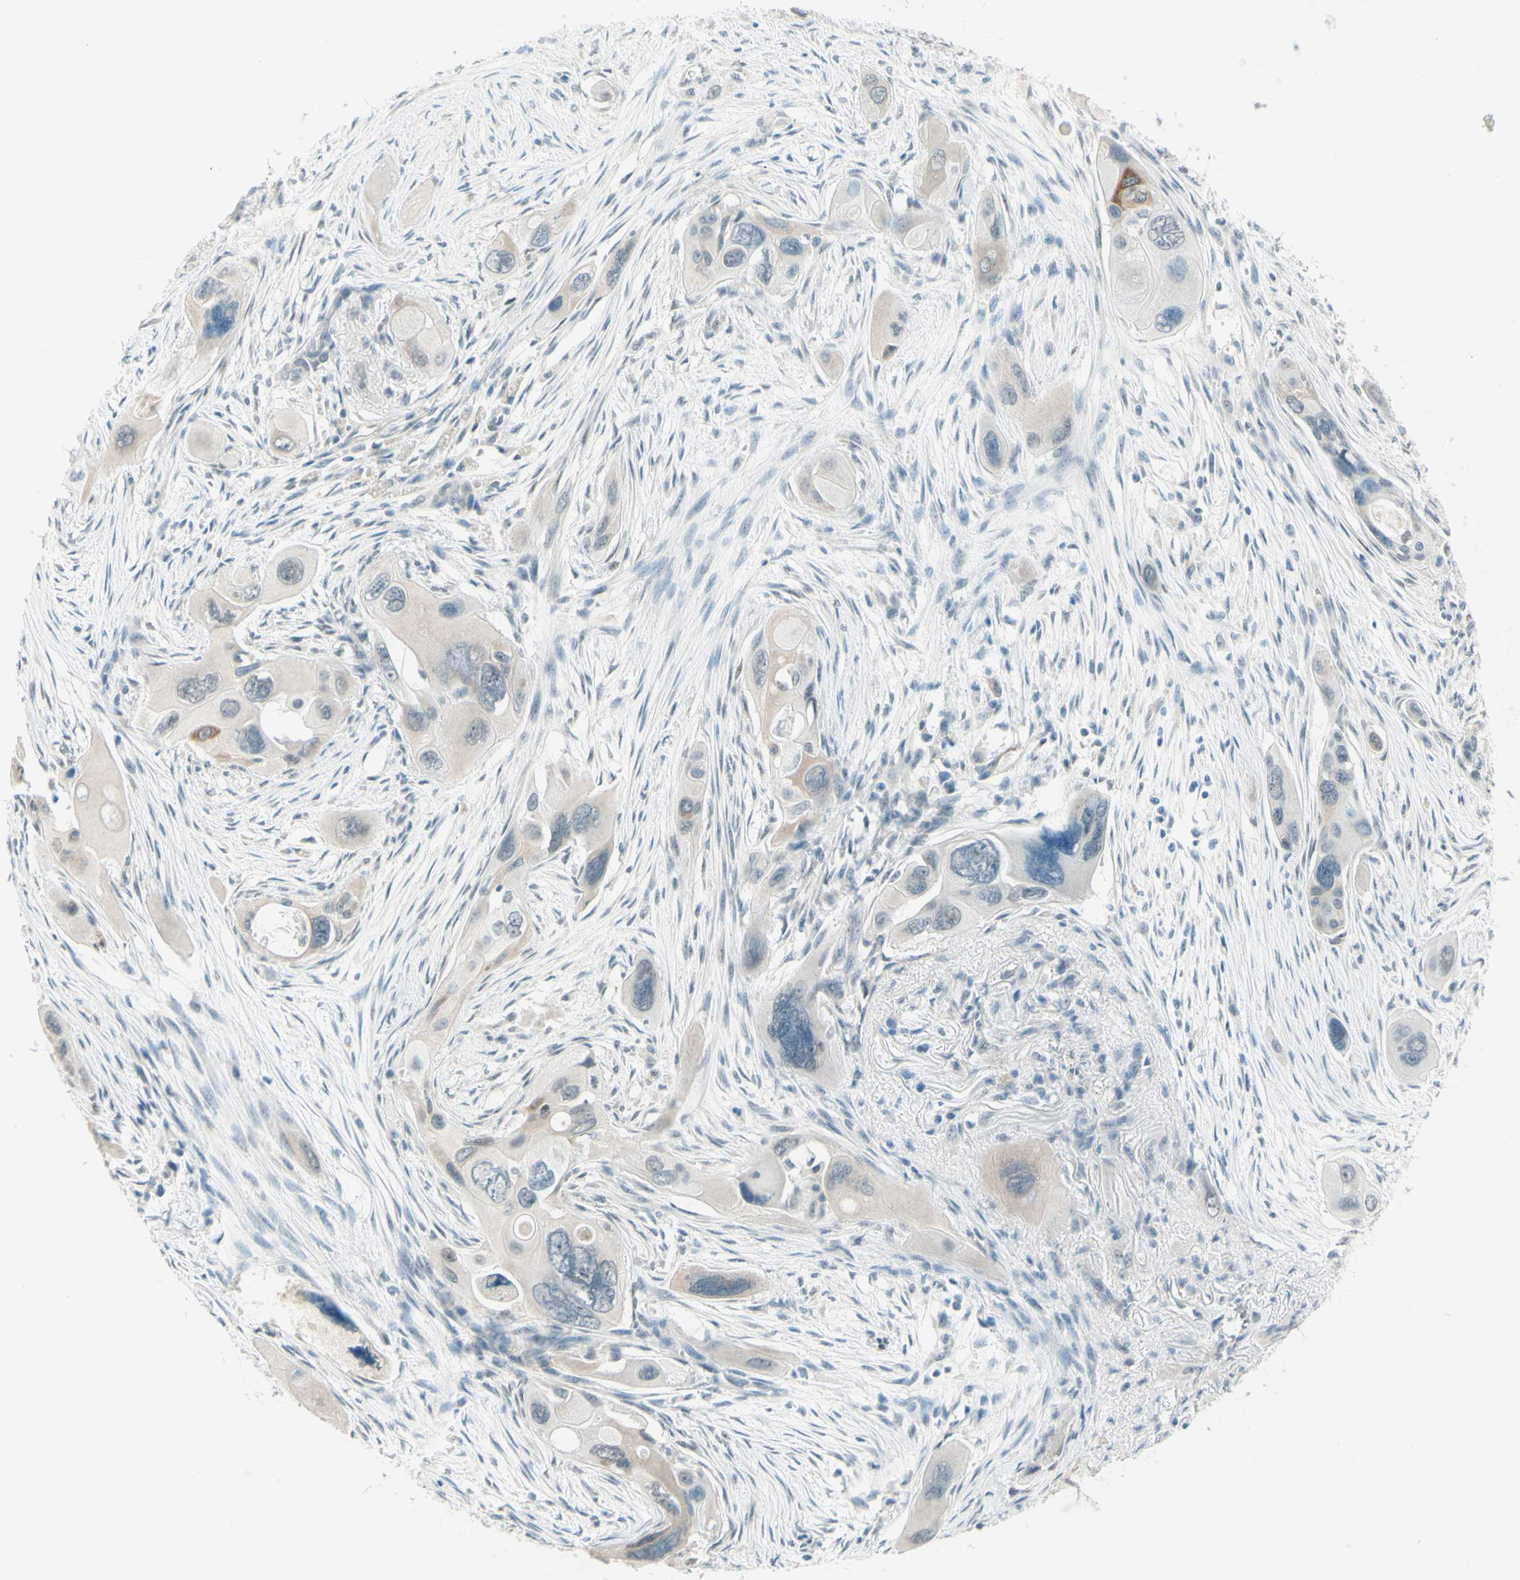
{"staining": {"intensity": "negative", "quantity": "none", "location": "none"}, "tissue": "pancreatic cancer", "cell_type": "Tumor cells", "image_type": "cancer", "snomed": [{"axis": "morphology", "description": "Adenocarcinoma, NOS"}, {"axis": "topography", "description": "Pancreas"}], "caption": "Immunohistochemistry (IHC) of adenocarcinoma (pancreatic) displays no expression in tumor cells.", "gene": "JPH1", "patient": {"sex": "male", "age": 73}}